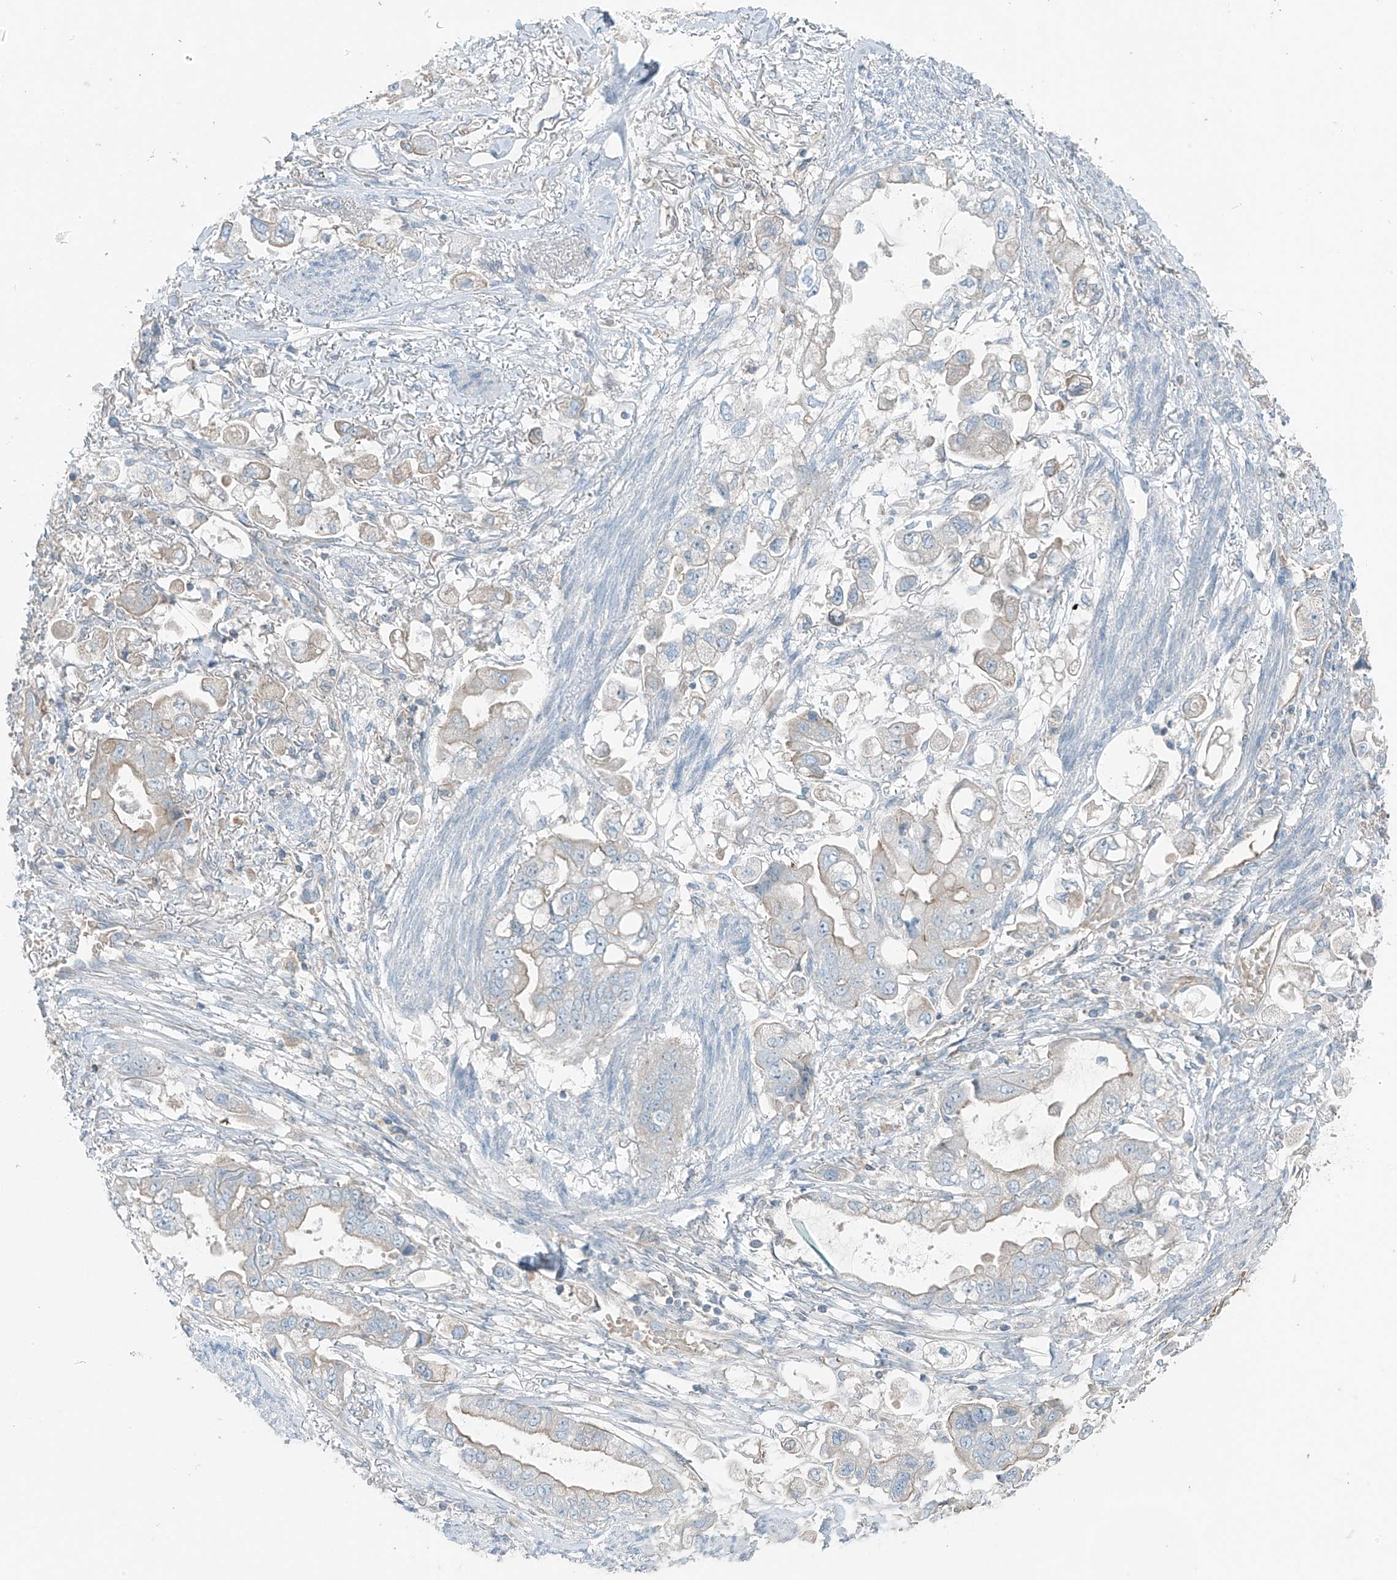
{"staining": {"intensity": "negative", "quantity": "none", "location": "none"}, "tissue": "stomach cancer", "cell_type": "Tumor cells", "image_type": "cancer", "snomed": [{"axis": "morphology", "description": "Adenocarcinoma, NOS"}, {"axis": "topography", "description": "Stomach"}], "caption": "Immunohistochemistry (IHC) micrograph of neoplastic tissue: human stomach cancer (adenocarcinoma) stained with DAB (3,3'-diaminobenzidine) exhibits no significant protein staining in tumor cells.", "gene": "FAM131C", "patient": {"sex": "male", "age": 62}}